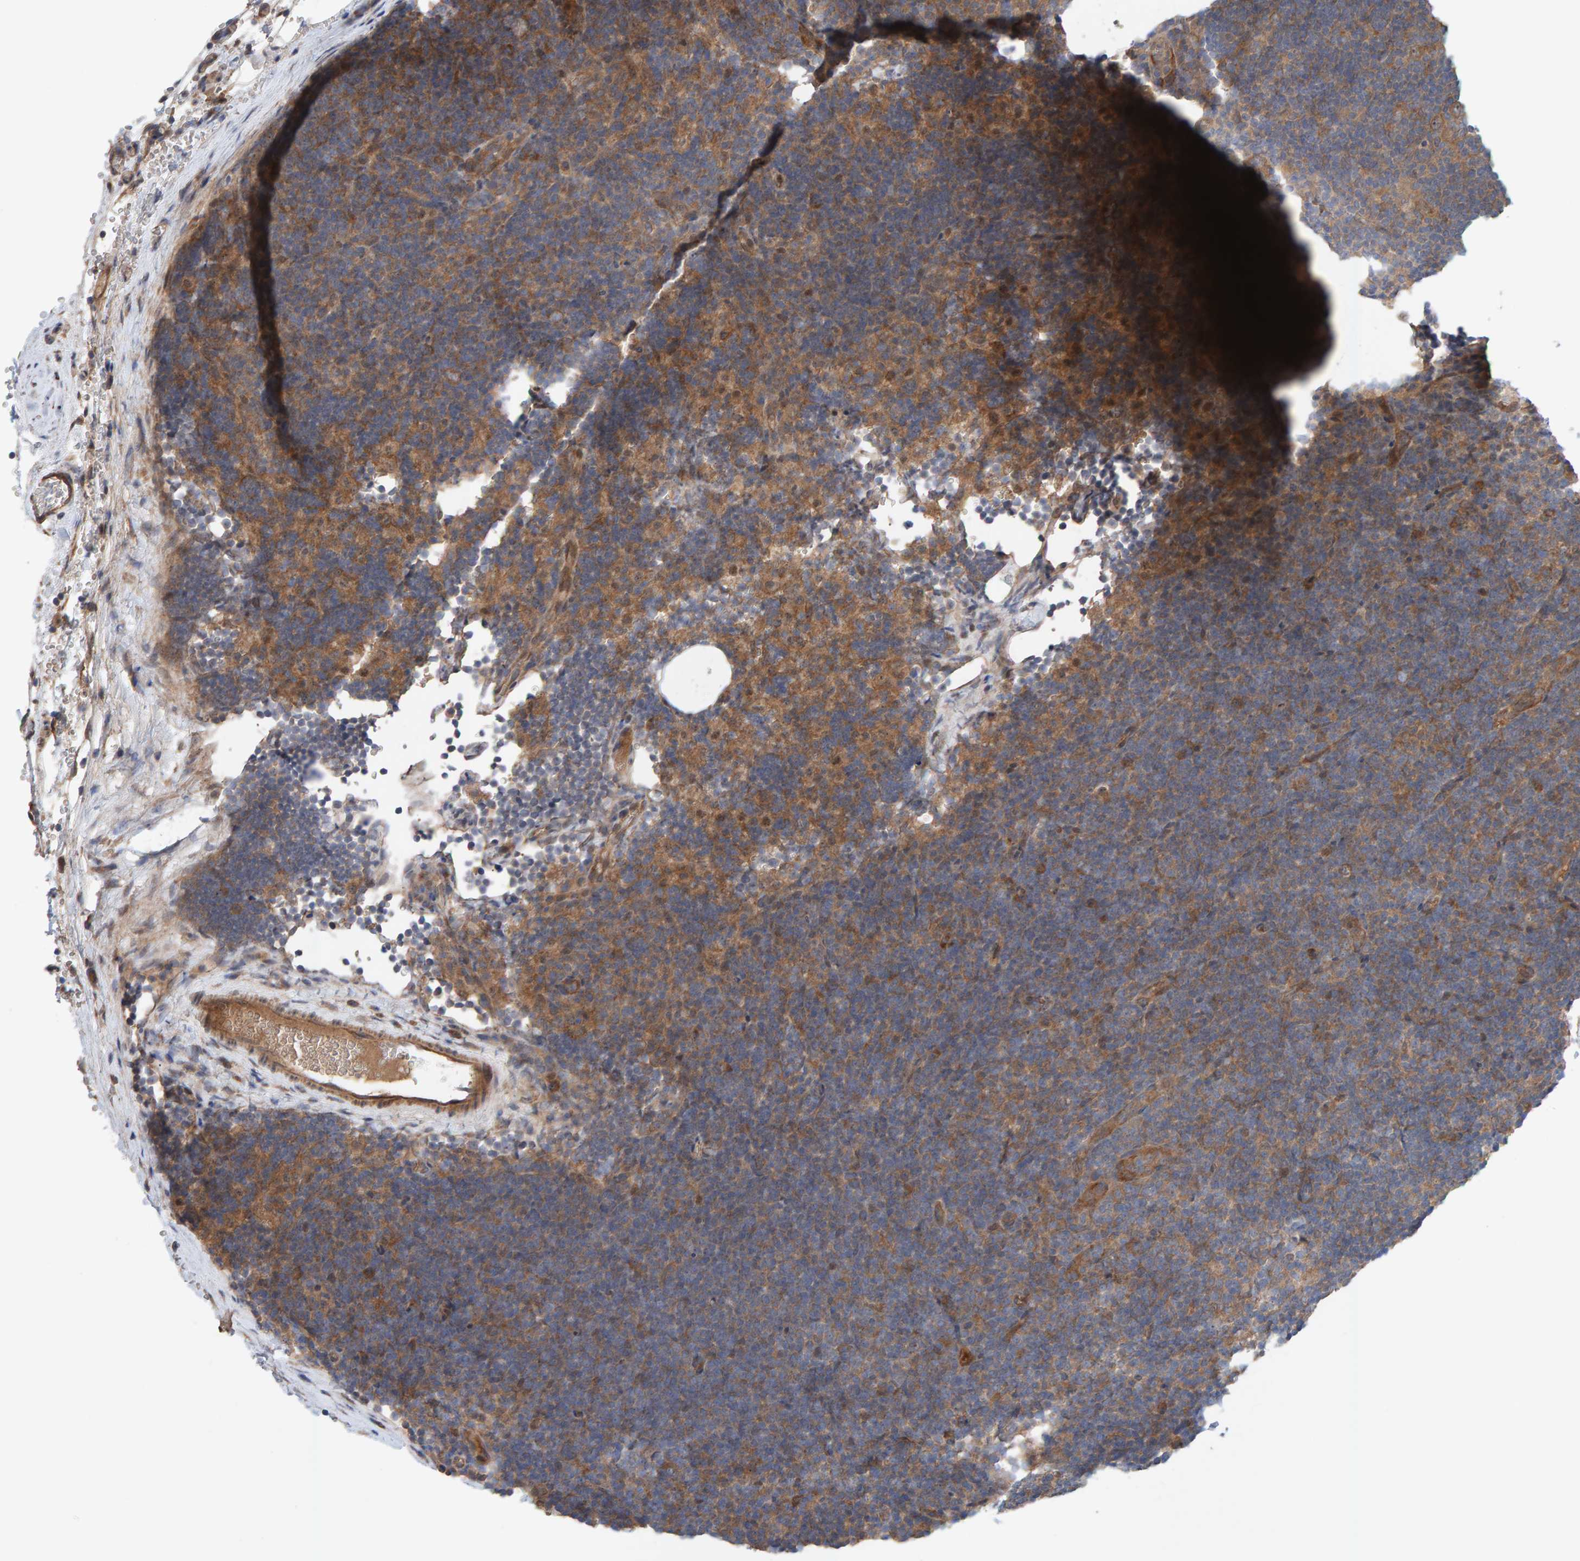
{"staining": {"intensity": "moderate", "quantity": ">75%", "location": "cytoplasmic/membranous"}, "tissue": "lymphoma", "cell_type": "Tumor cells", "image_type": "cancer", "snomed": [{"axis": "morphology", "description": "Hodgkin's disease, NOS"}, {"axis": "topography", "description": "Lymph node"}], "caption": "Immunohistochemistry of human Hodgkin's disease reveals medium levels of moderate cytoplasmic/membranous positivity in approximately >75% of tumor cells.", "gene": "LRSAM1", "patient": {"sex": "female", "age": 57}}